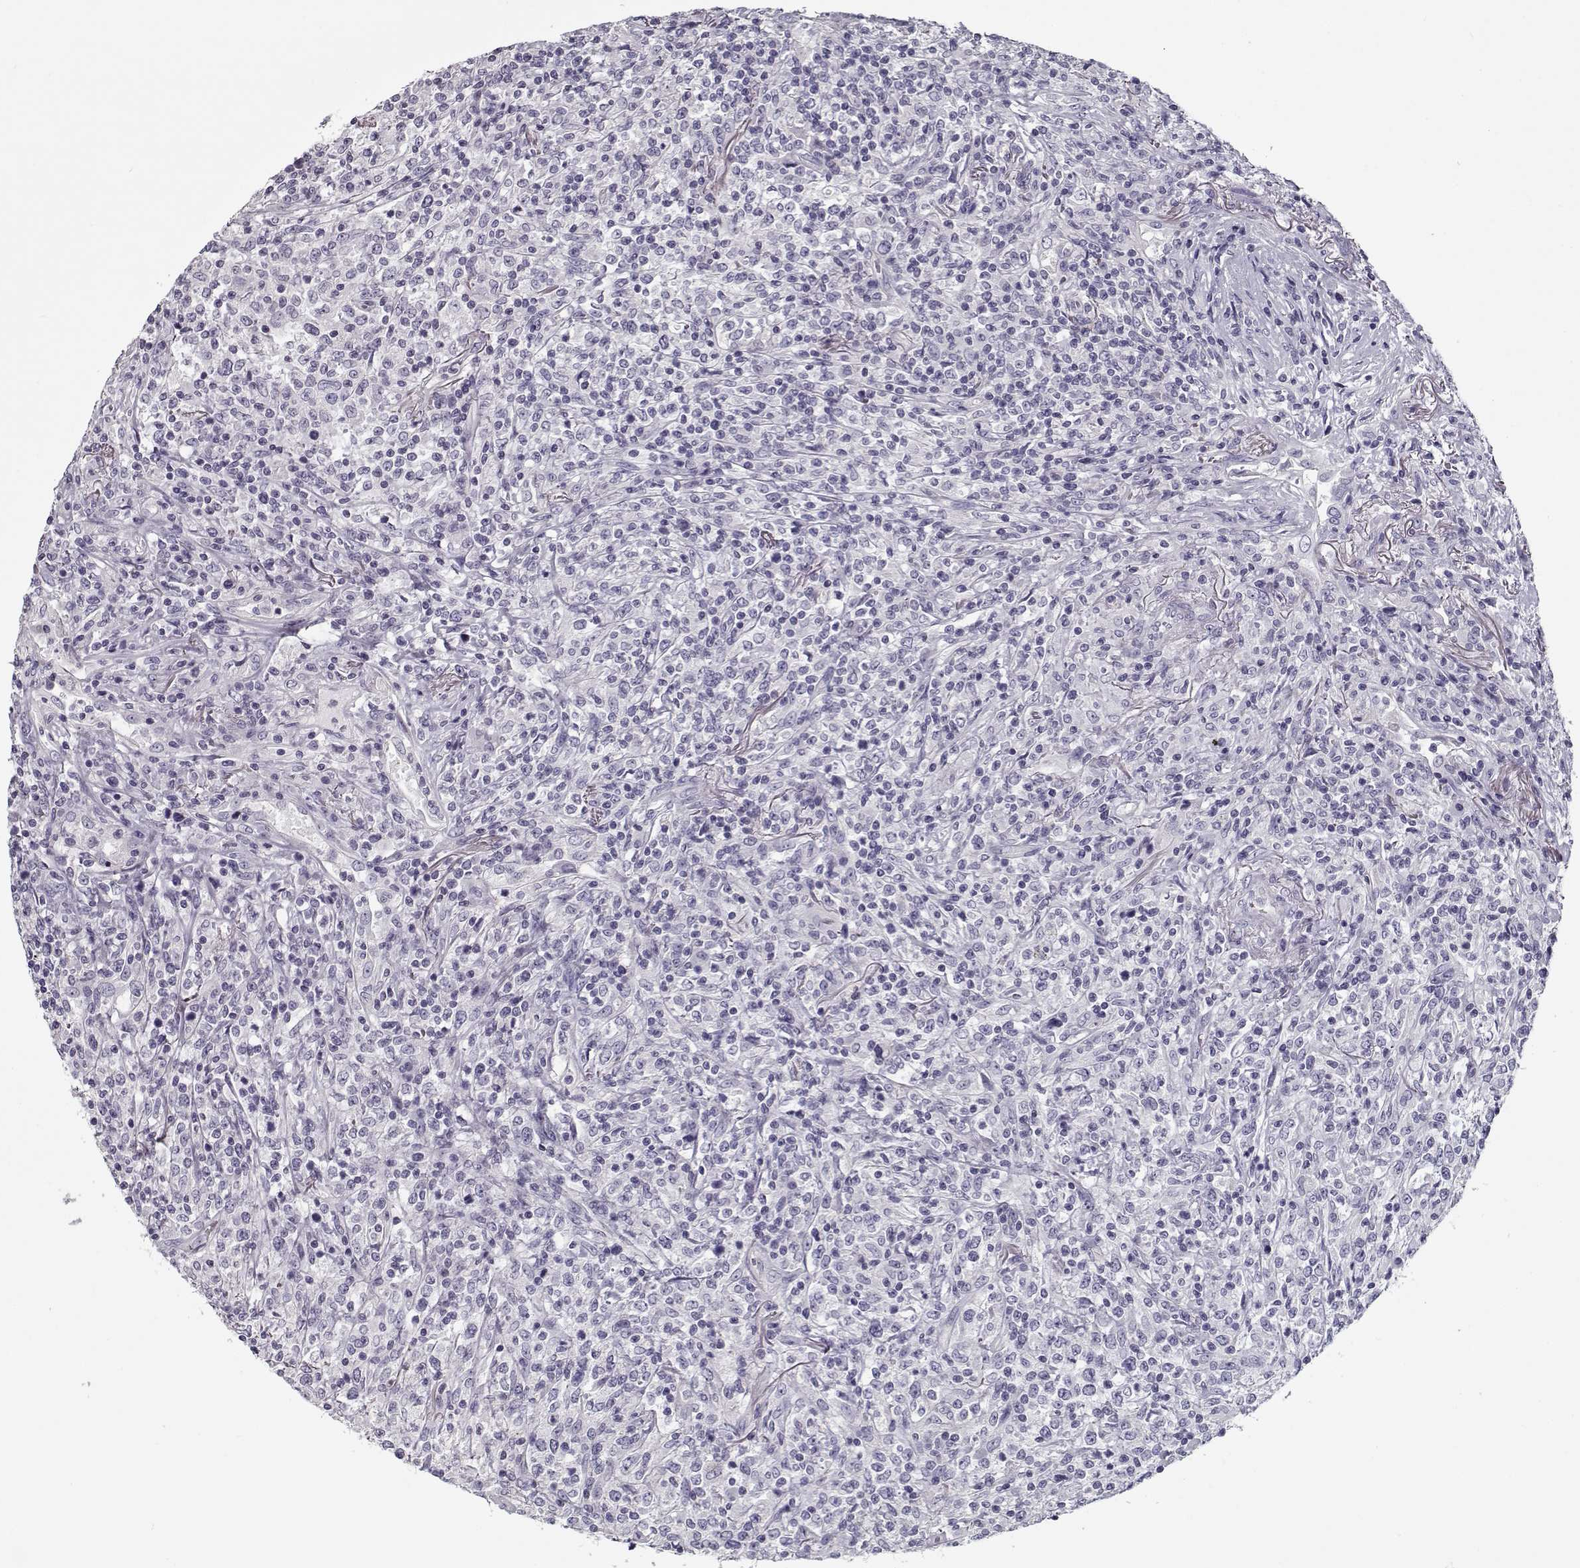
{"staining": {"intensity": "negative", "quantity": "none", "location": "none"}, "tissue": "lymphoma", "cell_type": "Tumor cells", "image_type": "cancer", "snomed": [{"axis": "morphology", "description": "Malignant lymphoma, non-Hodgkin's type, High grade"}, {"axis": "topography", "description": "Lung"}], "caption": "IHC of high-grade malignant lymphoma, non-Hodgkin's type displays no staining in tumor cells. (DAB IHC with hematoxylin counter stain).", "gene": "CCDC136", "patient": {"sex": "male", "age": 79}}